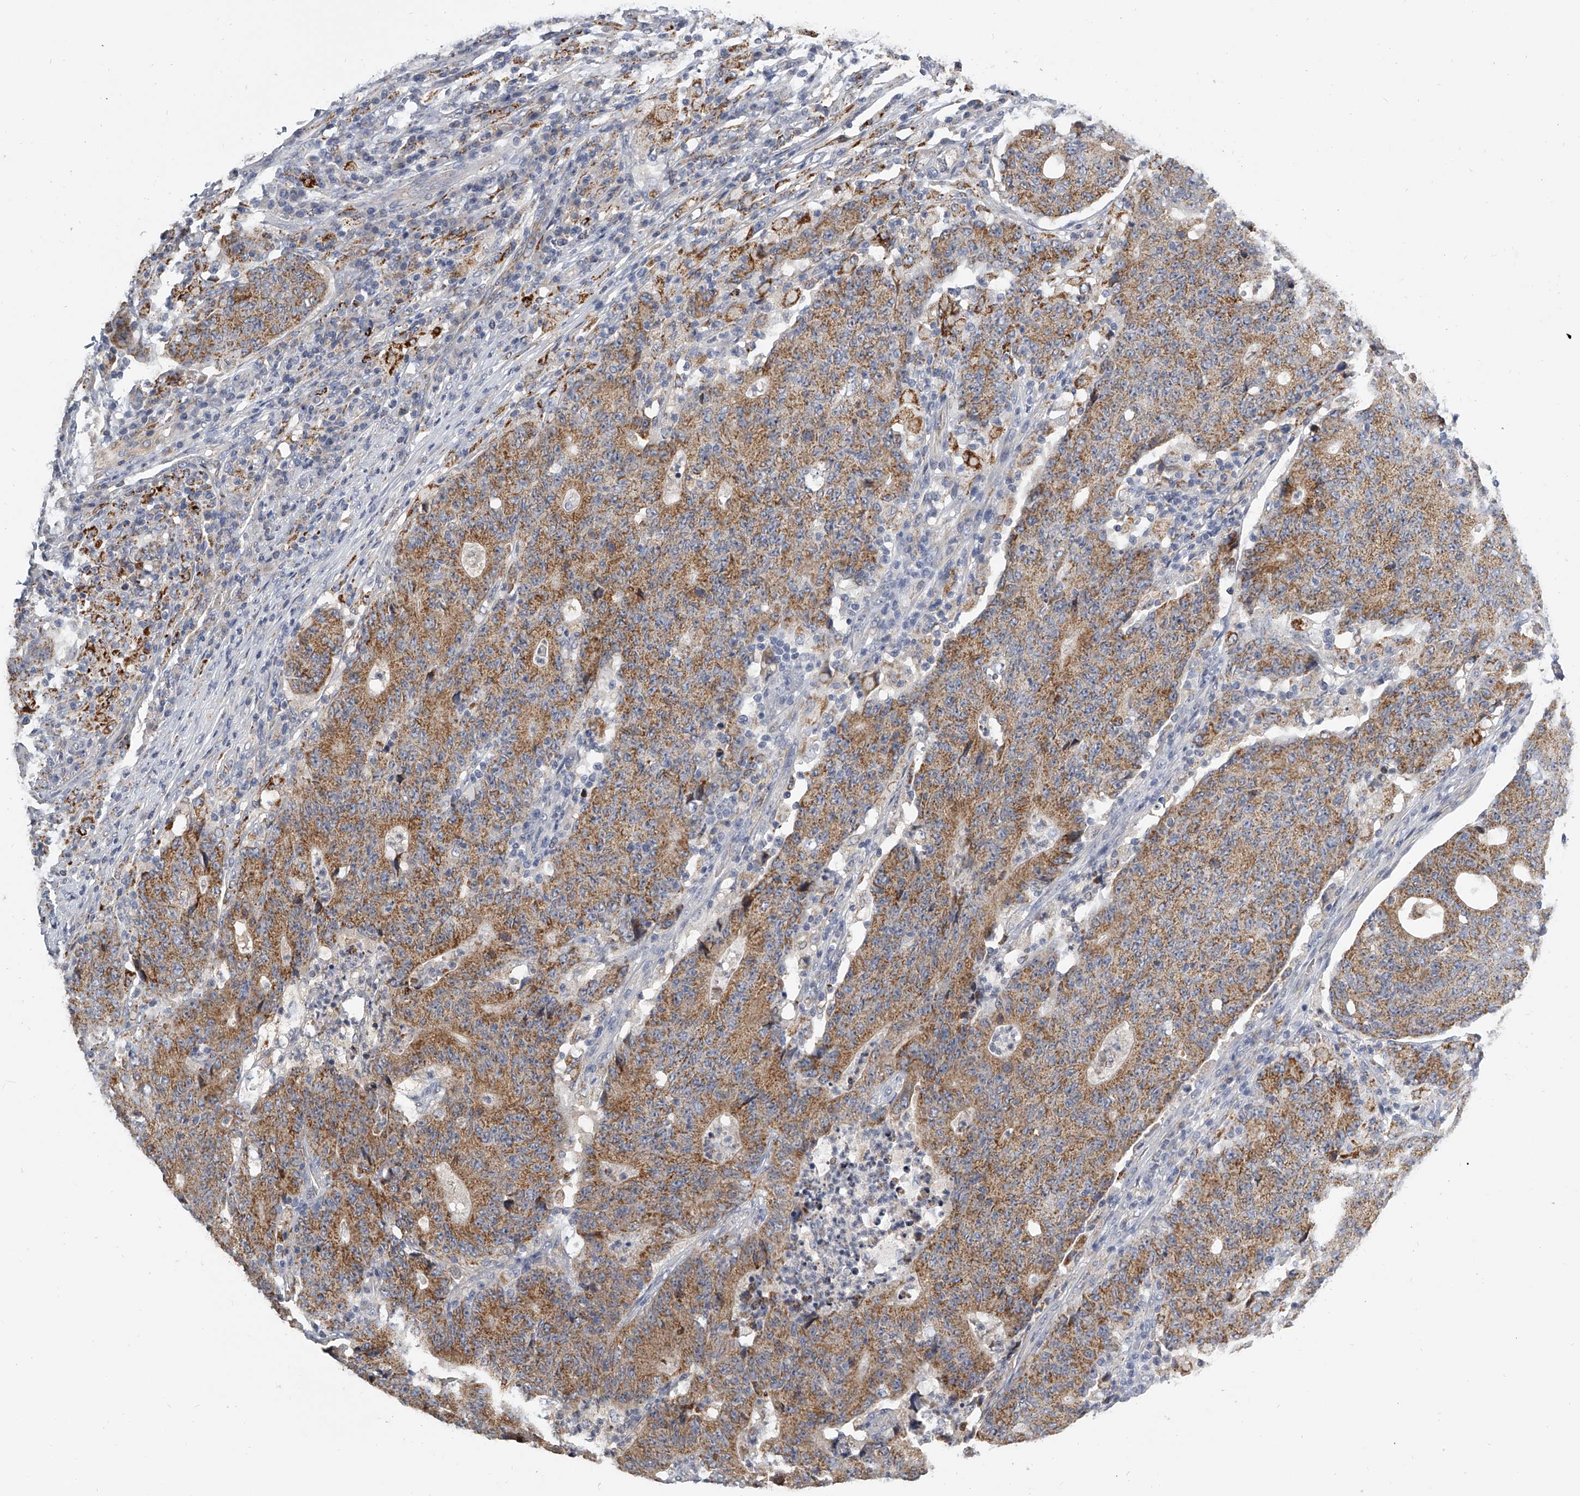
{"staining": {"intensity": "moderate", "quantity": ">75%", "location": "cytoplasmic/membranous"}, "tissue": "colorectal cancer", "cell_type": "Tumor cells", "image_type": "cancer", "snomed": [{"axis": "morphology", "description": "Normal tissue, NOS"}, {"axis": "morphology", "description": "Adenocarcinoma, NOS"}, {"axis": "topography", "description": "Colon"}], "caption": "Colorectal cancer tissue exhibits moderate cytoplasmic/membranous expression in about >75% of tumor cells", "gene": "KLHL7", "patient": {"sex": "female", "age": 75}}